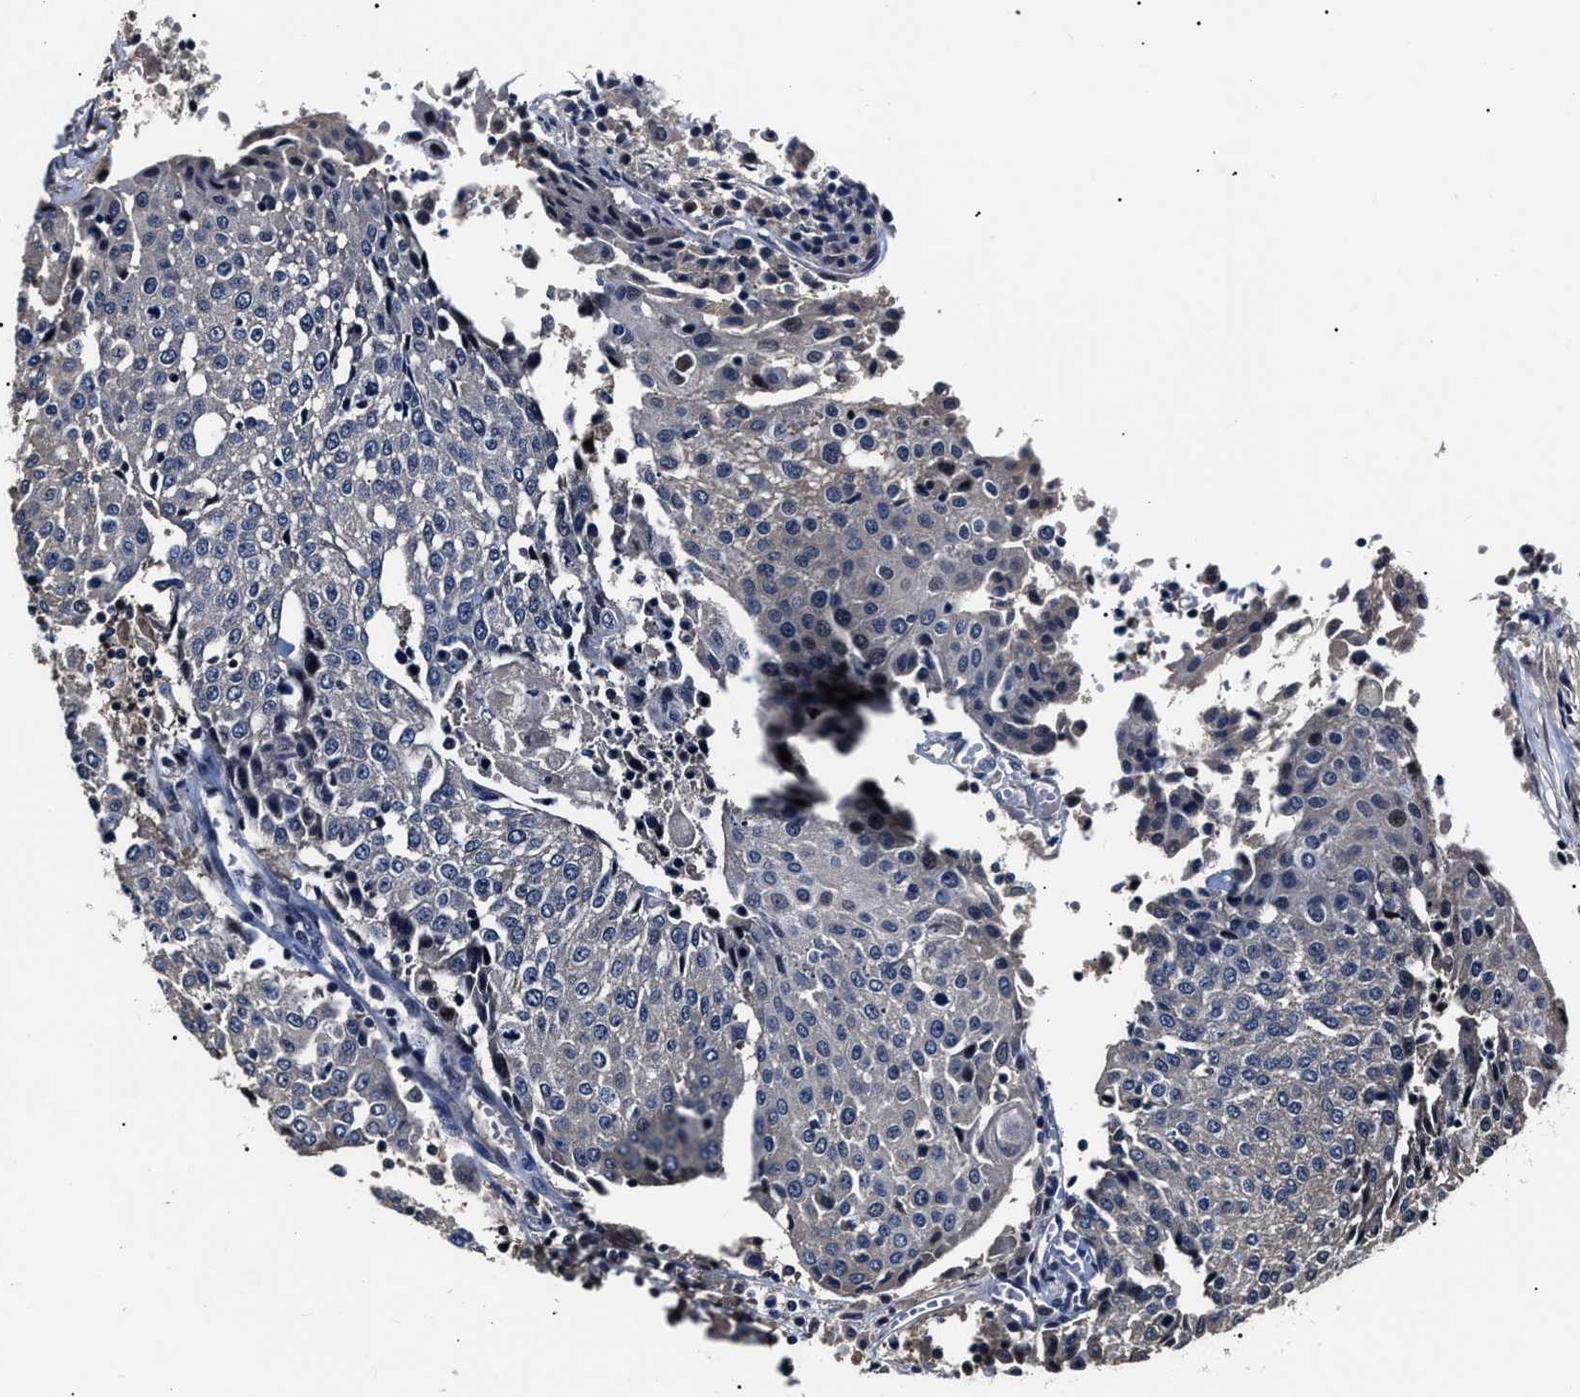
{"staining": {"intensity": "negative", "quantity": "none", "location": "none"}, "tissue": "urothelial cancer", "cell_type": "Tumor cells", "image_type": "cancer", "snomed": [{"axis": "morphology", "description": "Urothelial carcinoma, High grade"}, {"axis": "topography", "description": "Urinary bladder"}], "caption": "DAB (3,3'-diaminobenzidine) immunohistochemical staining of human urothelial carcinoma (high-grade) shows no significant positivity in tumor cells. (DAB (3,3'-diaminobenzidine) immunohistochemistry with hematoxylin counter stain).", "gene": "IFT81", "patient": {"sex": "female", "age": 85}}